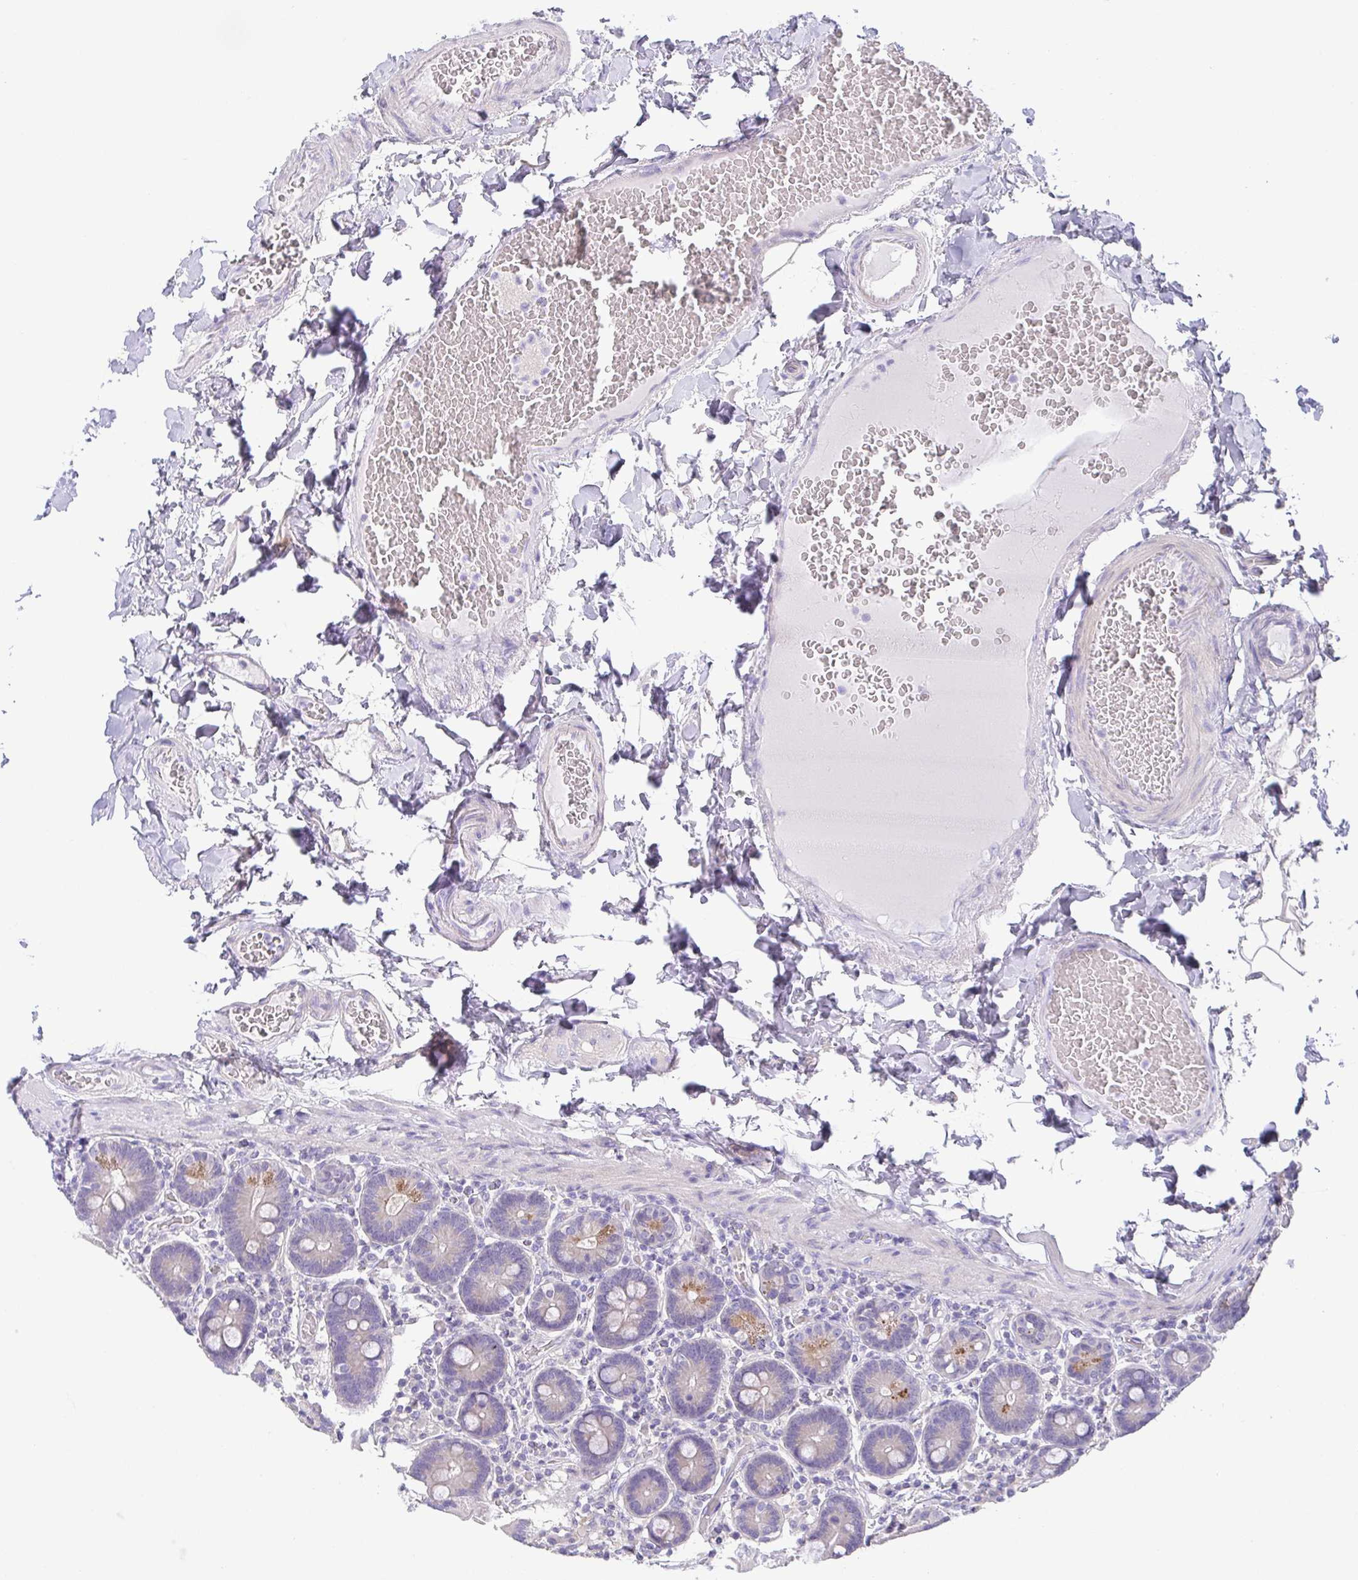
{"staining": {"intensity": "moderate", "quantity": "<25%", "location": "cytoplasmic/membranous"}, "tissue": "duodenum", "cell_type": "Glandular cells", "image_type": "normal", "snomed": [{"axis": "morphology", "description": "Normal tissue, NOS"}, {"axis": "topography", "description": "Duodenum"}], "caption": "An image showing moderate cytoplasmic/membranous expression in about <25% of glandular cells in normal duodenum, as visualized by brown immunohistochemical staining.", "gene": "PKDREJ", "patient": {"sex": "female", "age": 62}}